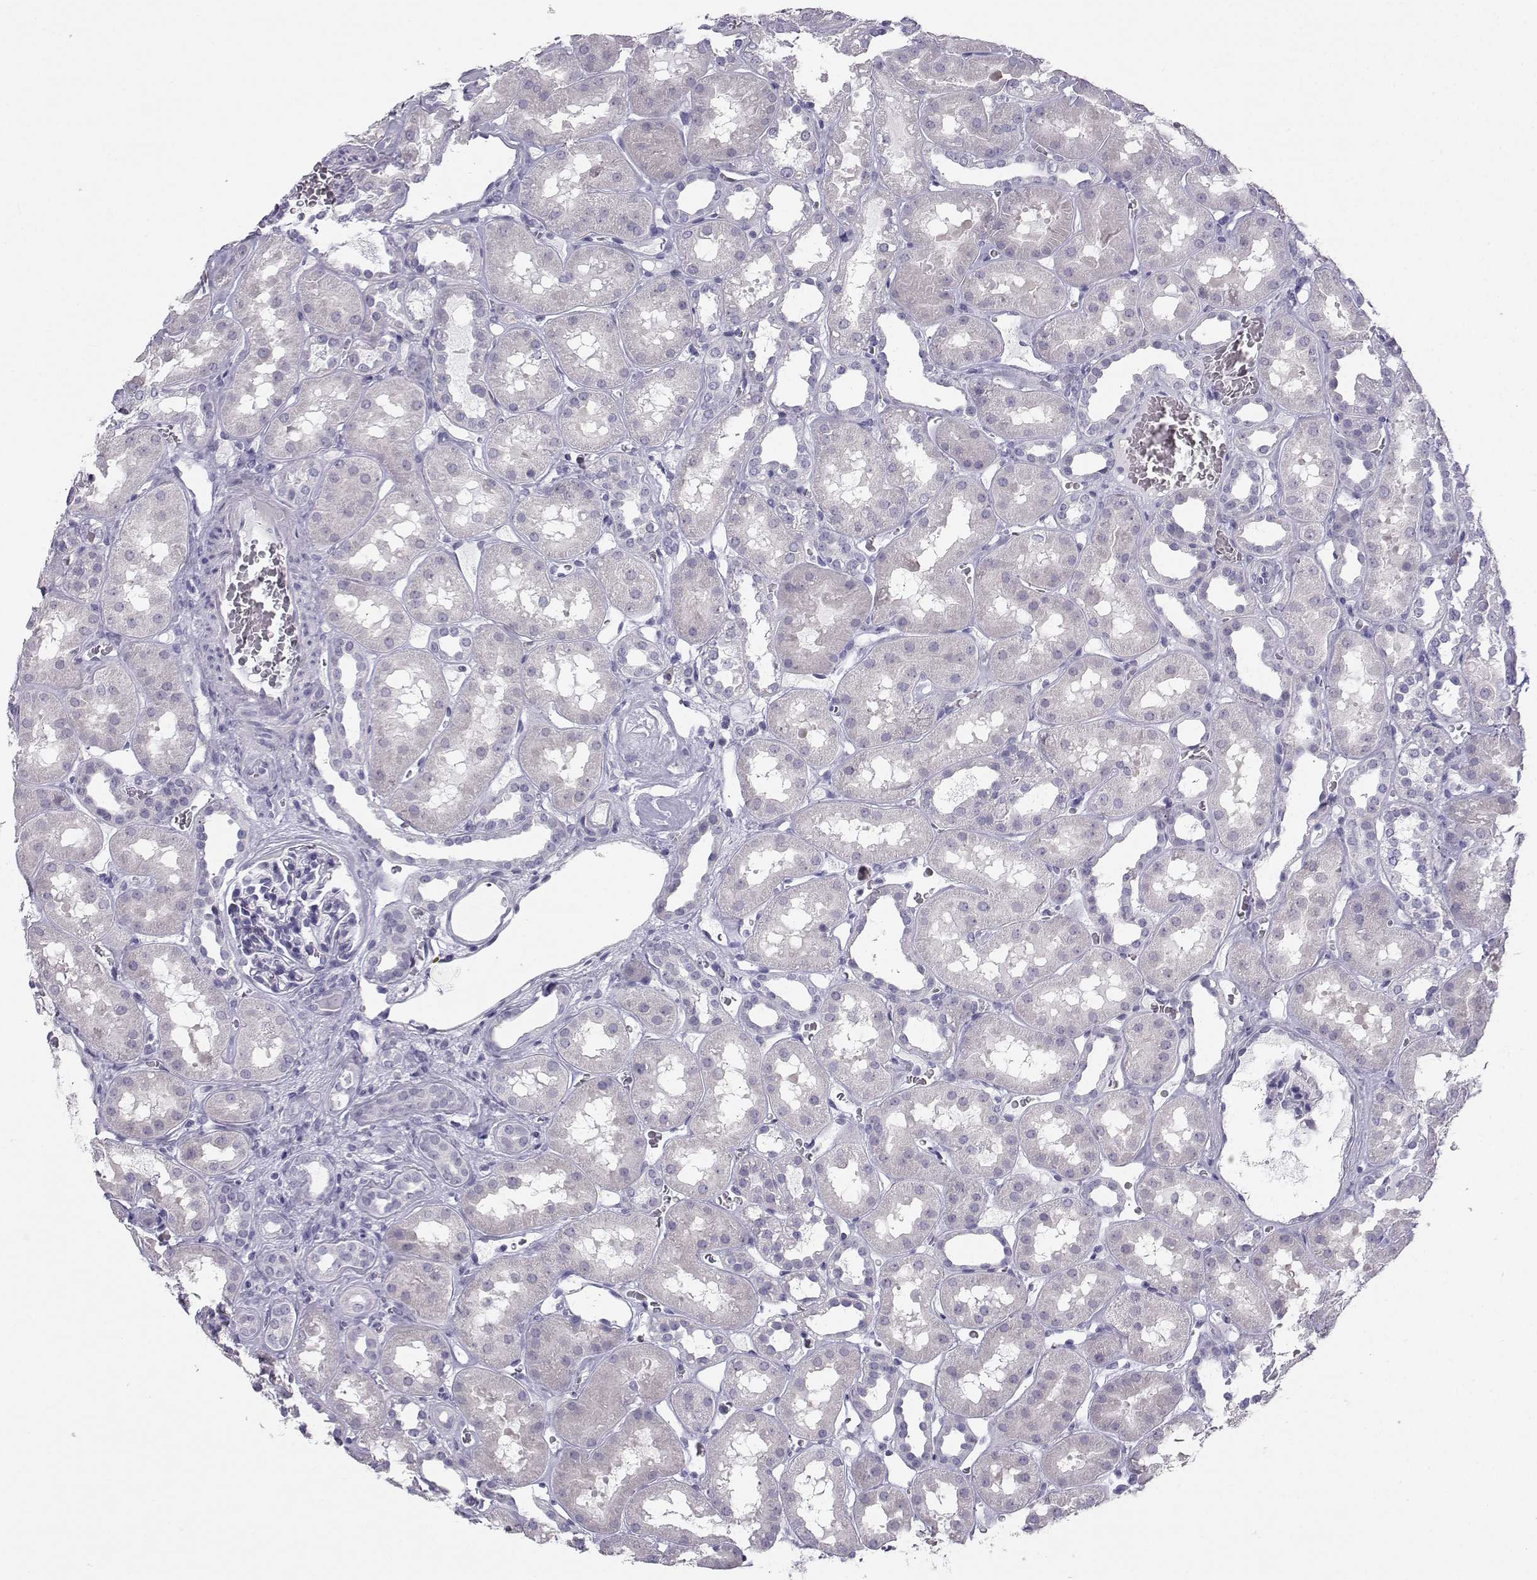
{"staining": {"intensity": "negative", "quantity": "none", "location": "none"}, "tissue": "kidney", "cell_type": "Cells in glomeruli", "image_type": "normal", "snomed": [{"axis": "morphology", "description": "Normal tissue, NOS"}, {"axis": "topography", "description": "Kidney"}], "caption": "Immunohistochemistry (IHC) photomicrograph of benign kidney: human kidney stained with DAB (3,3'-diaminobenzidine) reveals no significant protein staining in cells in glomeruli. (DAB (3,3'-diaminobenzidine) immunohistochemistry (IHC) visualized using brightfield microscopy, high magnification).", "gene": "SYCE1", "patient": {"sex": "female", "age": 41}}